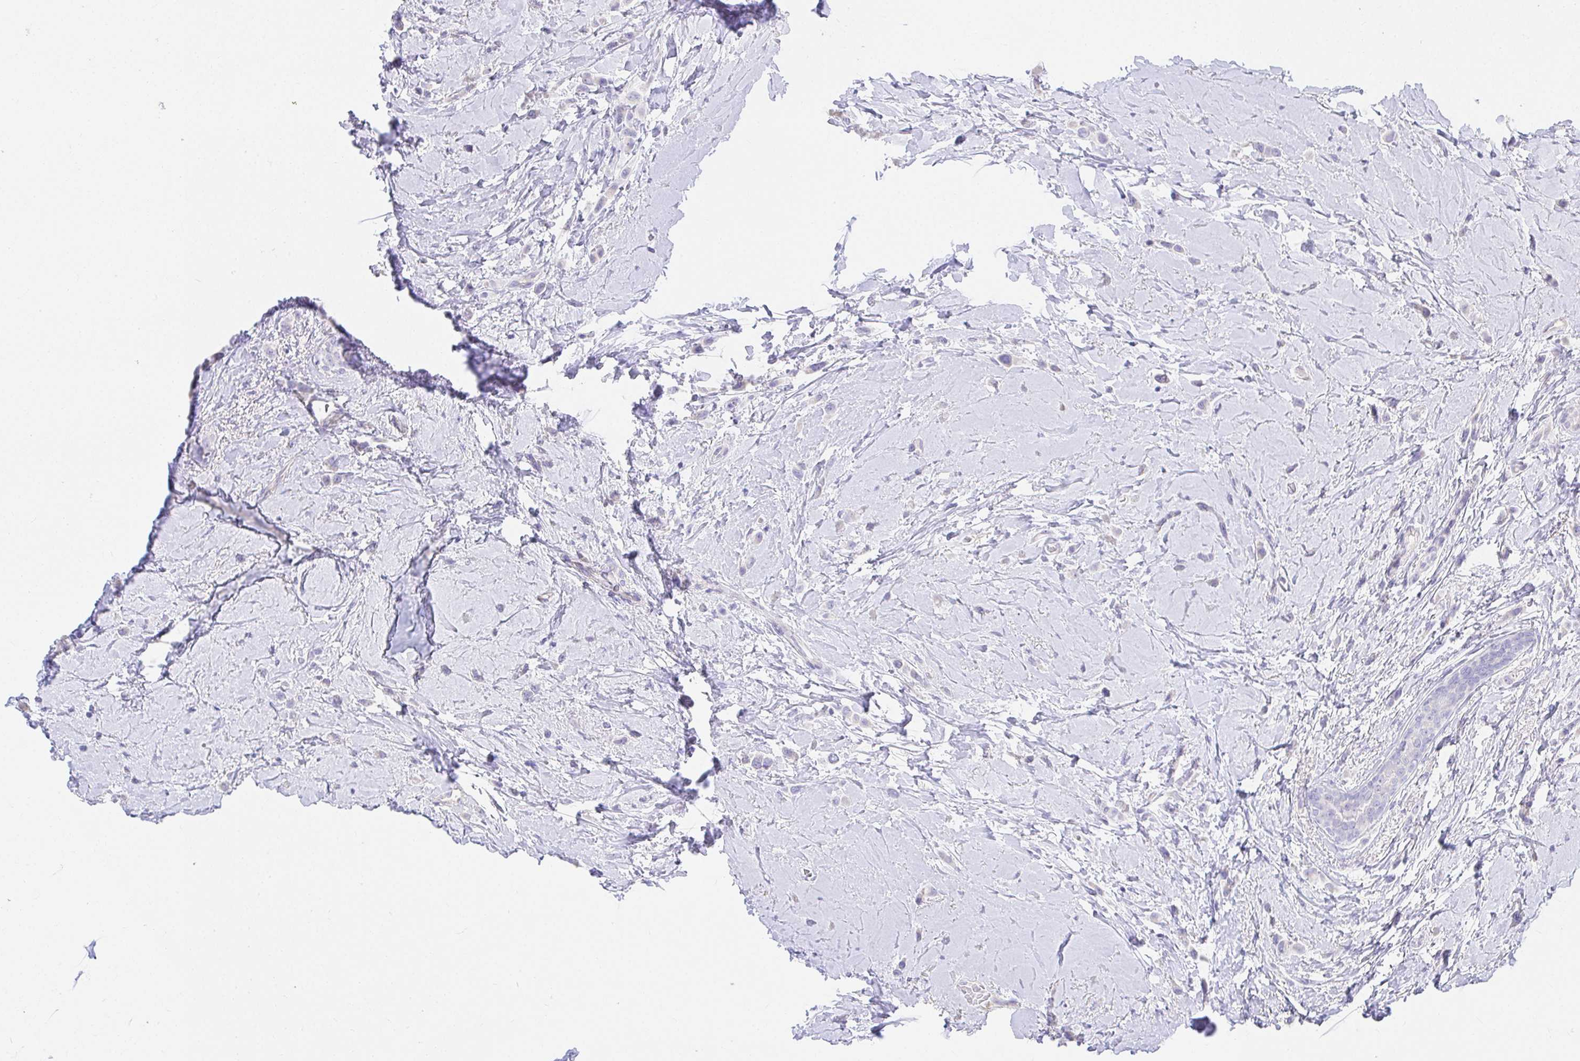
{"staining": {"intensity": "negative", "quantity": "none", "location": "none"}, "tissue": "breast cancer", "cell_type": "Tumor cells", "image_type": "cancer", "snomed": [{"axis": "morphology", "description": "Lobular carcinoma"}, {"axis": "topography", "description": "Breast"}], "caption": "Immunohistochemistry (IHC) of human breast cancer (lobular carcinoma) displays no positivity in tumor cells.", "gene": "VGLL1", "patient": {"sex": "female", "age": 66}}